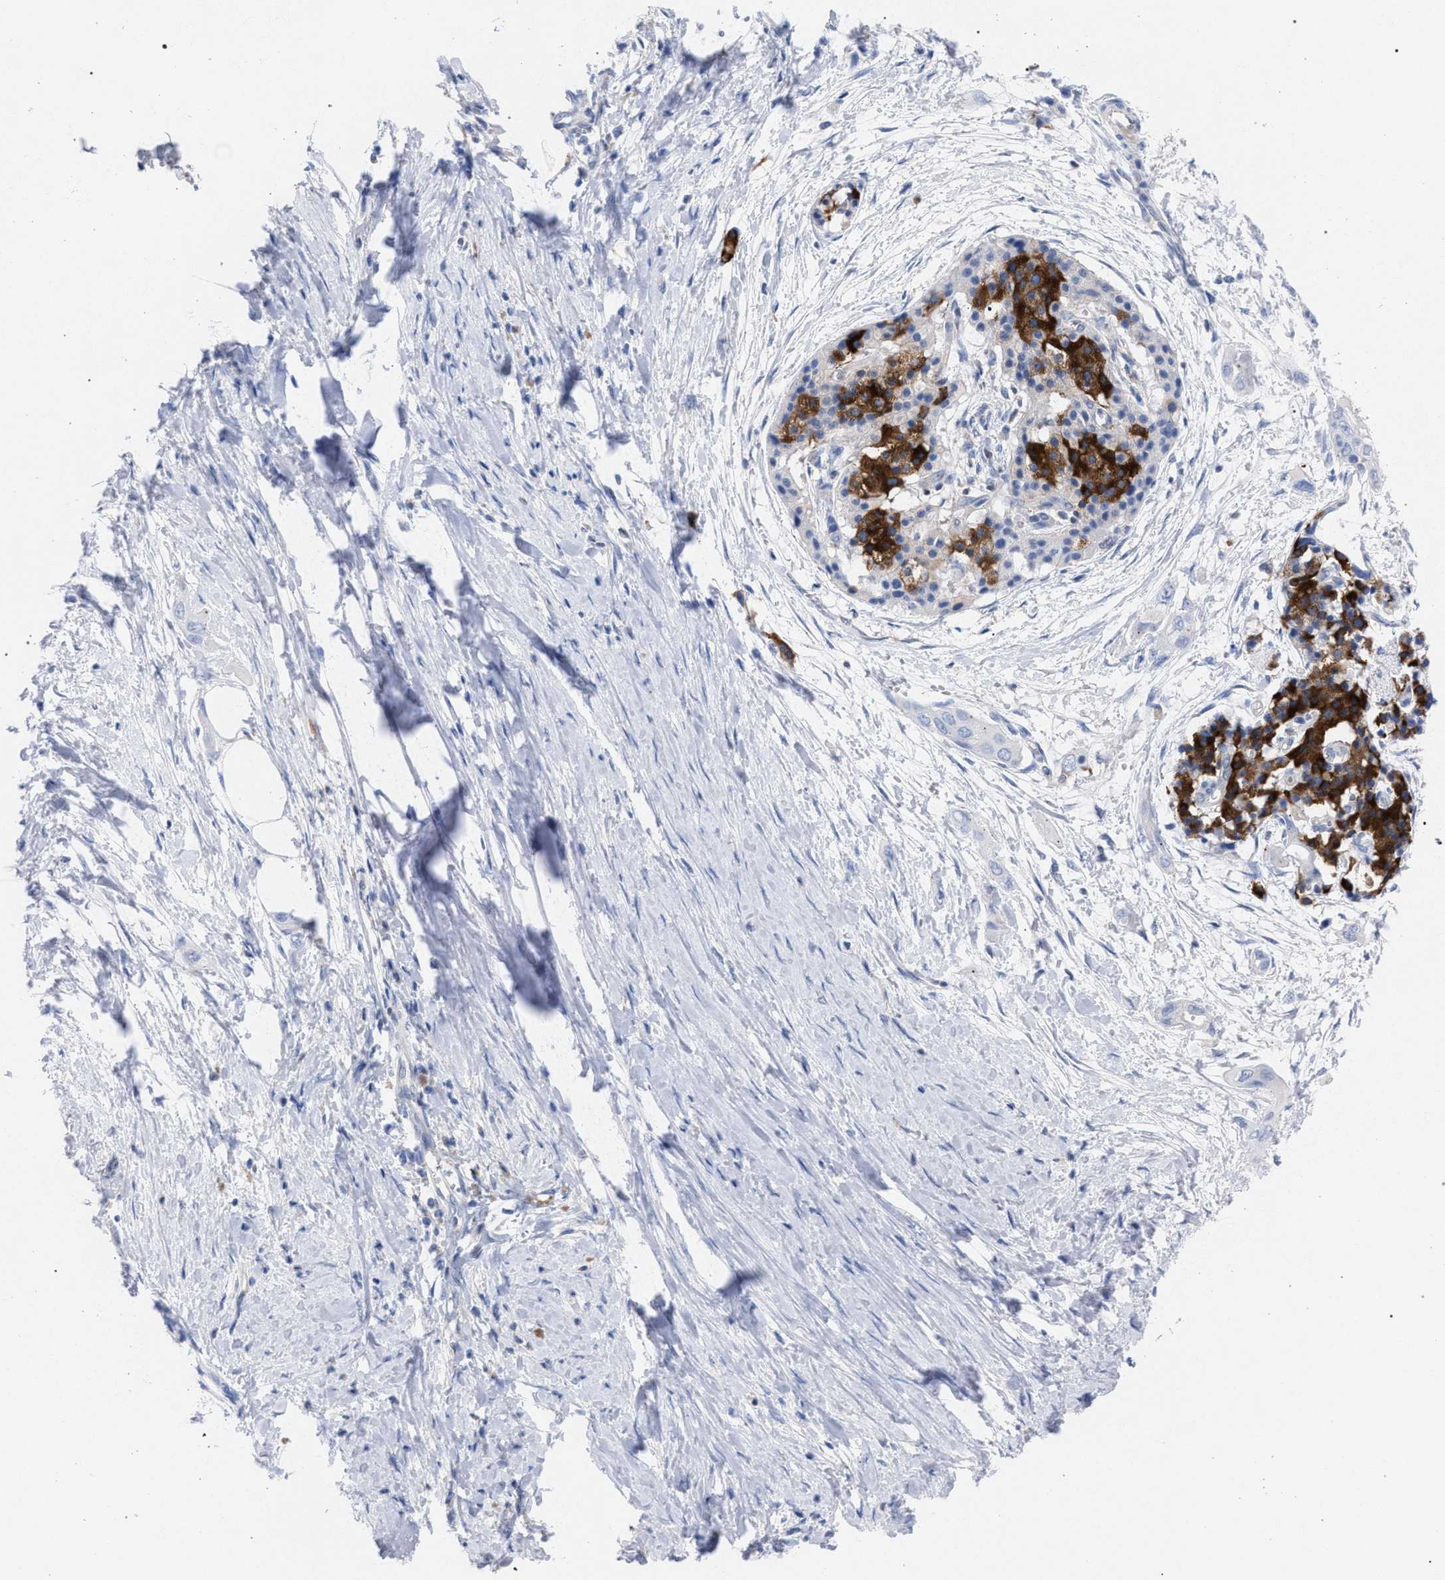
{"staining": {"intensity": "negative", "quantity": "none", "location": "none"}, "tissue": "pancreatic cancer", "cell_type": "Tumor cells", "image_type": "cancer", "snomed": [{"axis": "morphology", "description": "Adenocarcinoma, NOS"}, {"axis": "topography", "description": "Pancreas"}], "caption": "Tumor cells are negative for brown protein staining in pancreatic cancer (adenocarcinoma).", "gene": "GMPR", "patient": {"sex": "male", "age": 59}}